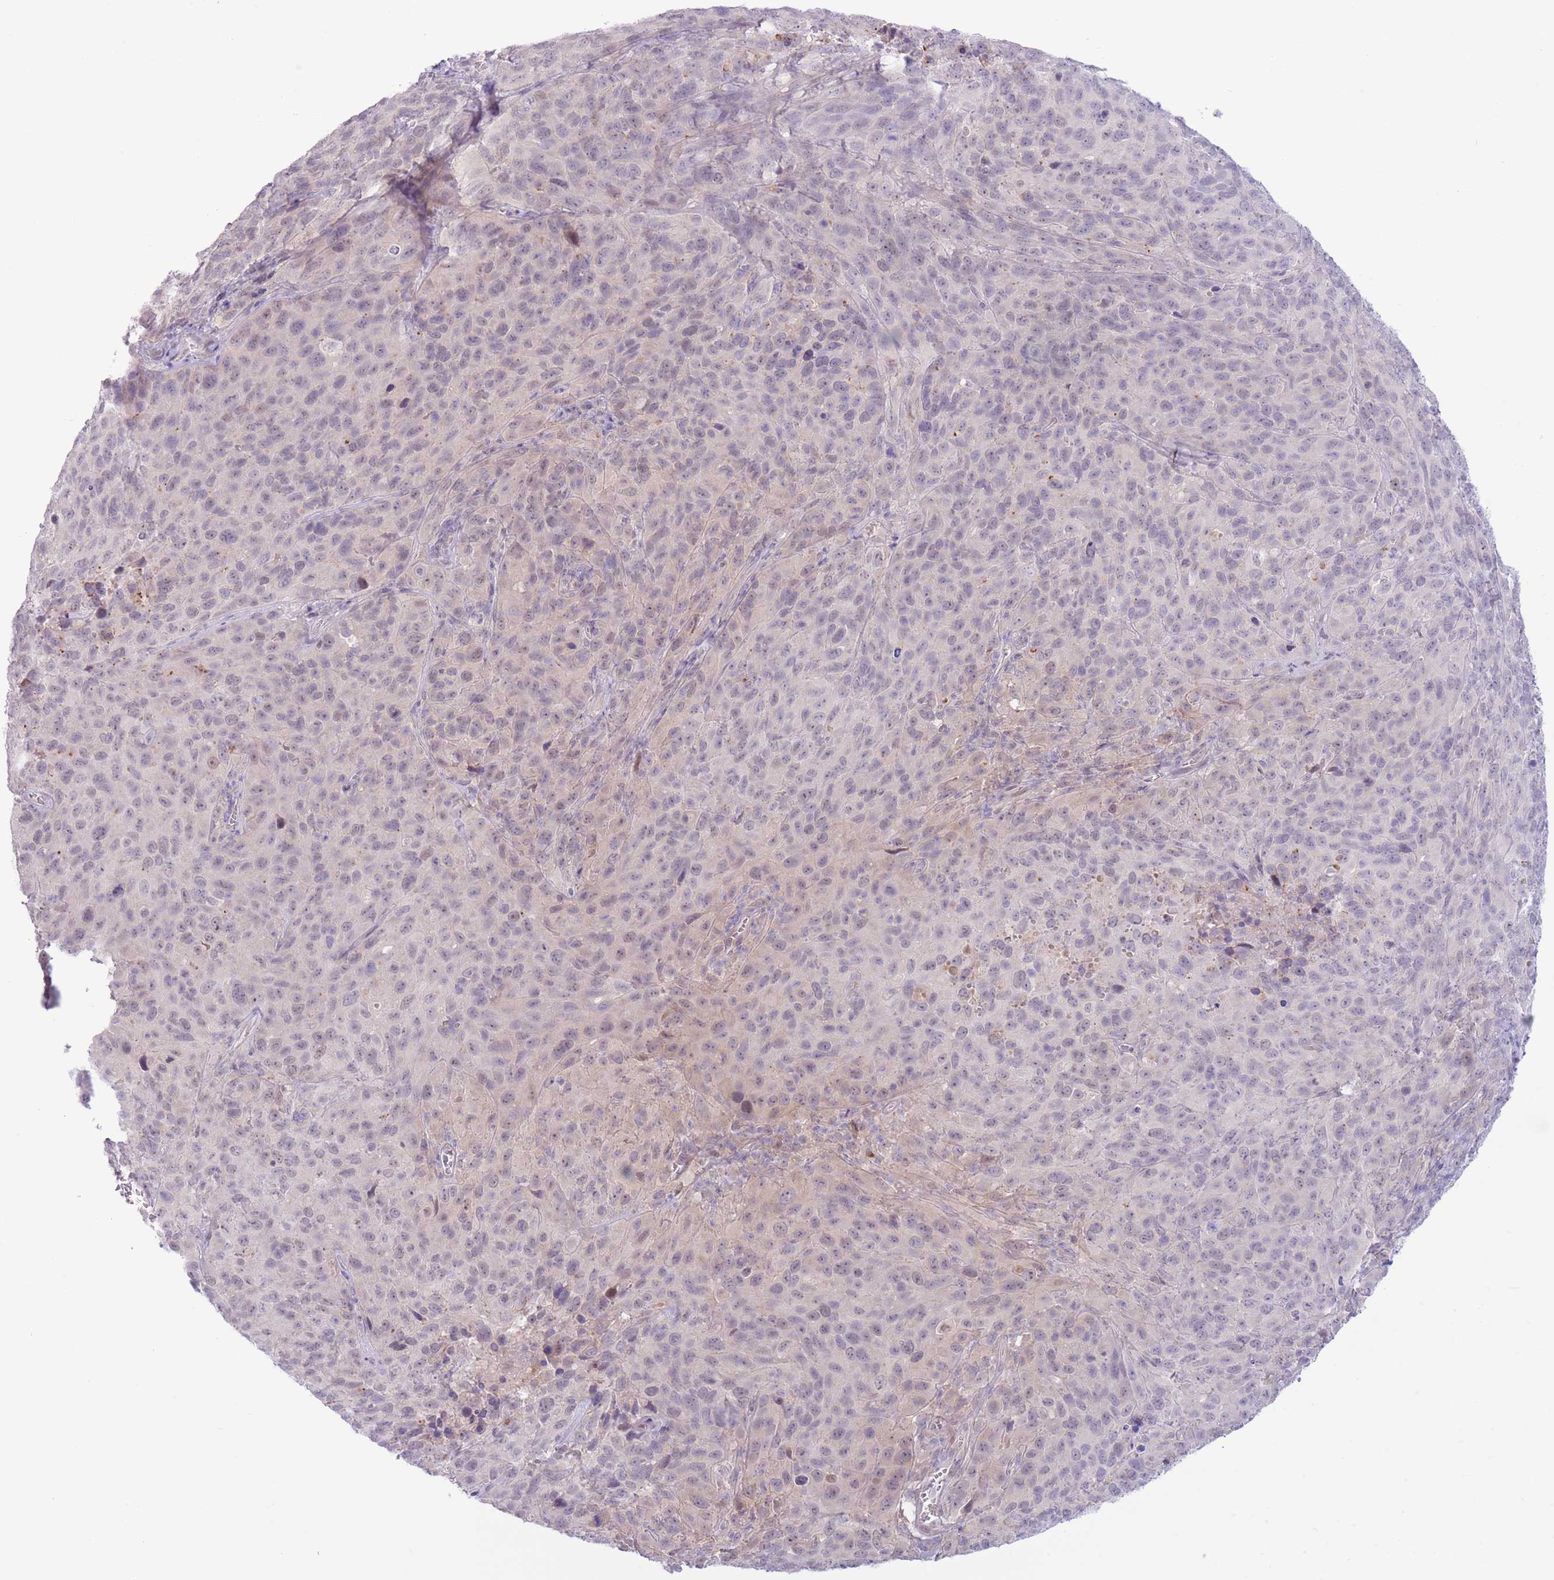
{"staining": {"intensity": "negative", "quantity": "none", "location": "none"}, "tissue": "cervical cancer", "cell_type": "Tumor cells", "image_type": "cancer", "snomed": [{"axis": "morphology", "description": "Squamous cell carcinoma, NOS"}, {"axis": "topography", "description": "Cervix"}], "caption": "Cervical cancer (squamous cell carcinoma) stained for a protein using IHC shows no staining tumor cells.", "gene": "FBXO46", "patient": {"sex": "female", "age": 51}}